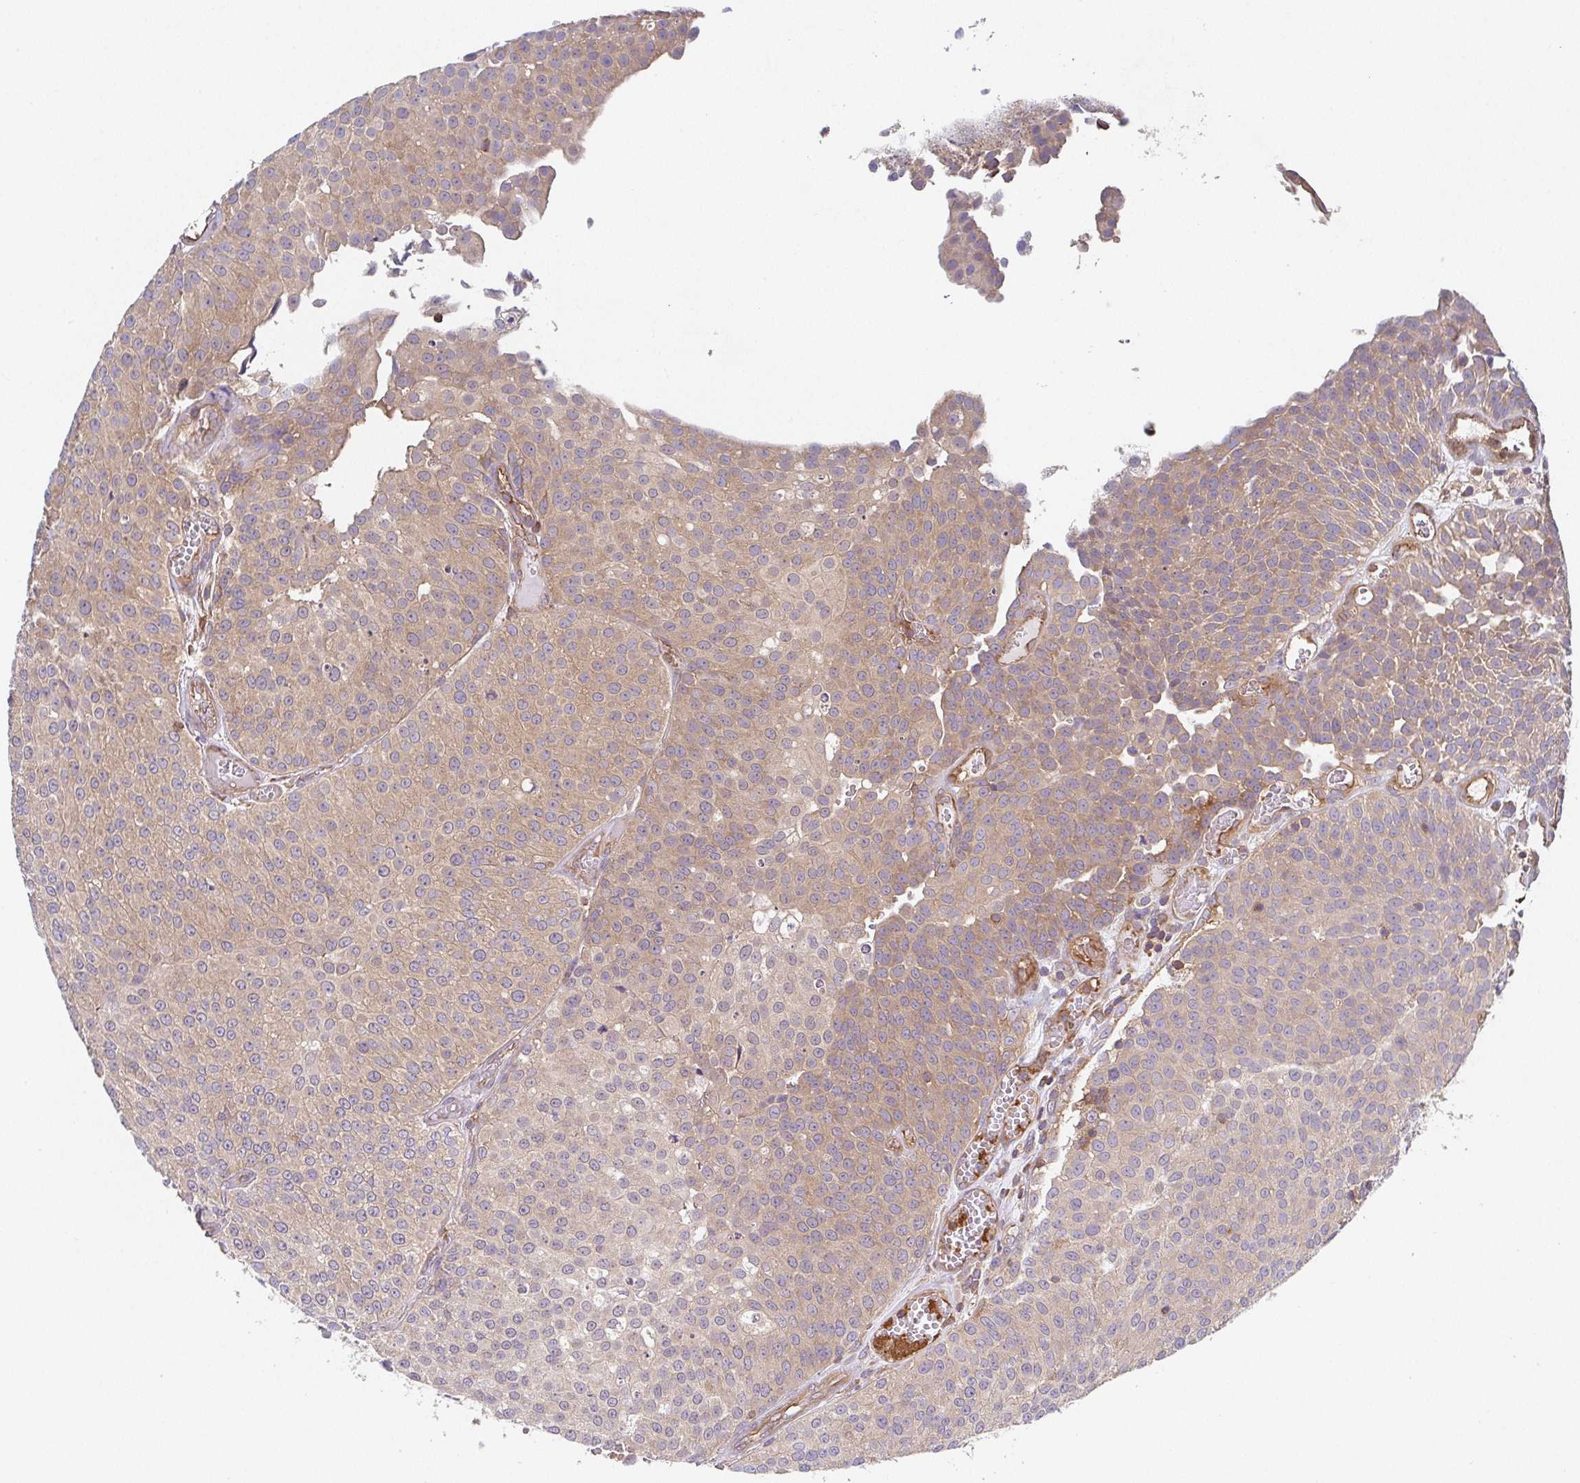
{"staining": {"intensity": "moderate", "quantity": ">75%", "location": "cytoplasmic/membranous"}, "tissue": "urothelial cancer", "cell_type": "Tumor cells", "image_type": "cancer", "snomed": [{"axis": "morphology", "description": "Urothelial carcinoma, Low grade"}, {"axis": "topography", "description": "Urinary bladder"}], "caption": "An IHC image of neoplastic tissue is shown. Protein staining in brown labels moderate cytoplasmic/membranous positivity in urothelial carcinoma (low-grade) within tumor cells. (brown staining indicates protein expression, while blue staining denotes nuclei).", "gene": "TMEM229A", "patient": {"sex": "female", "age": 79}}